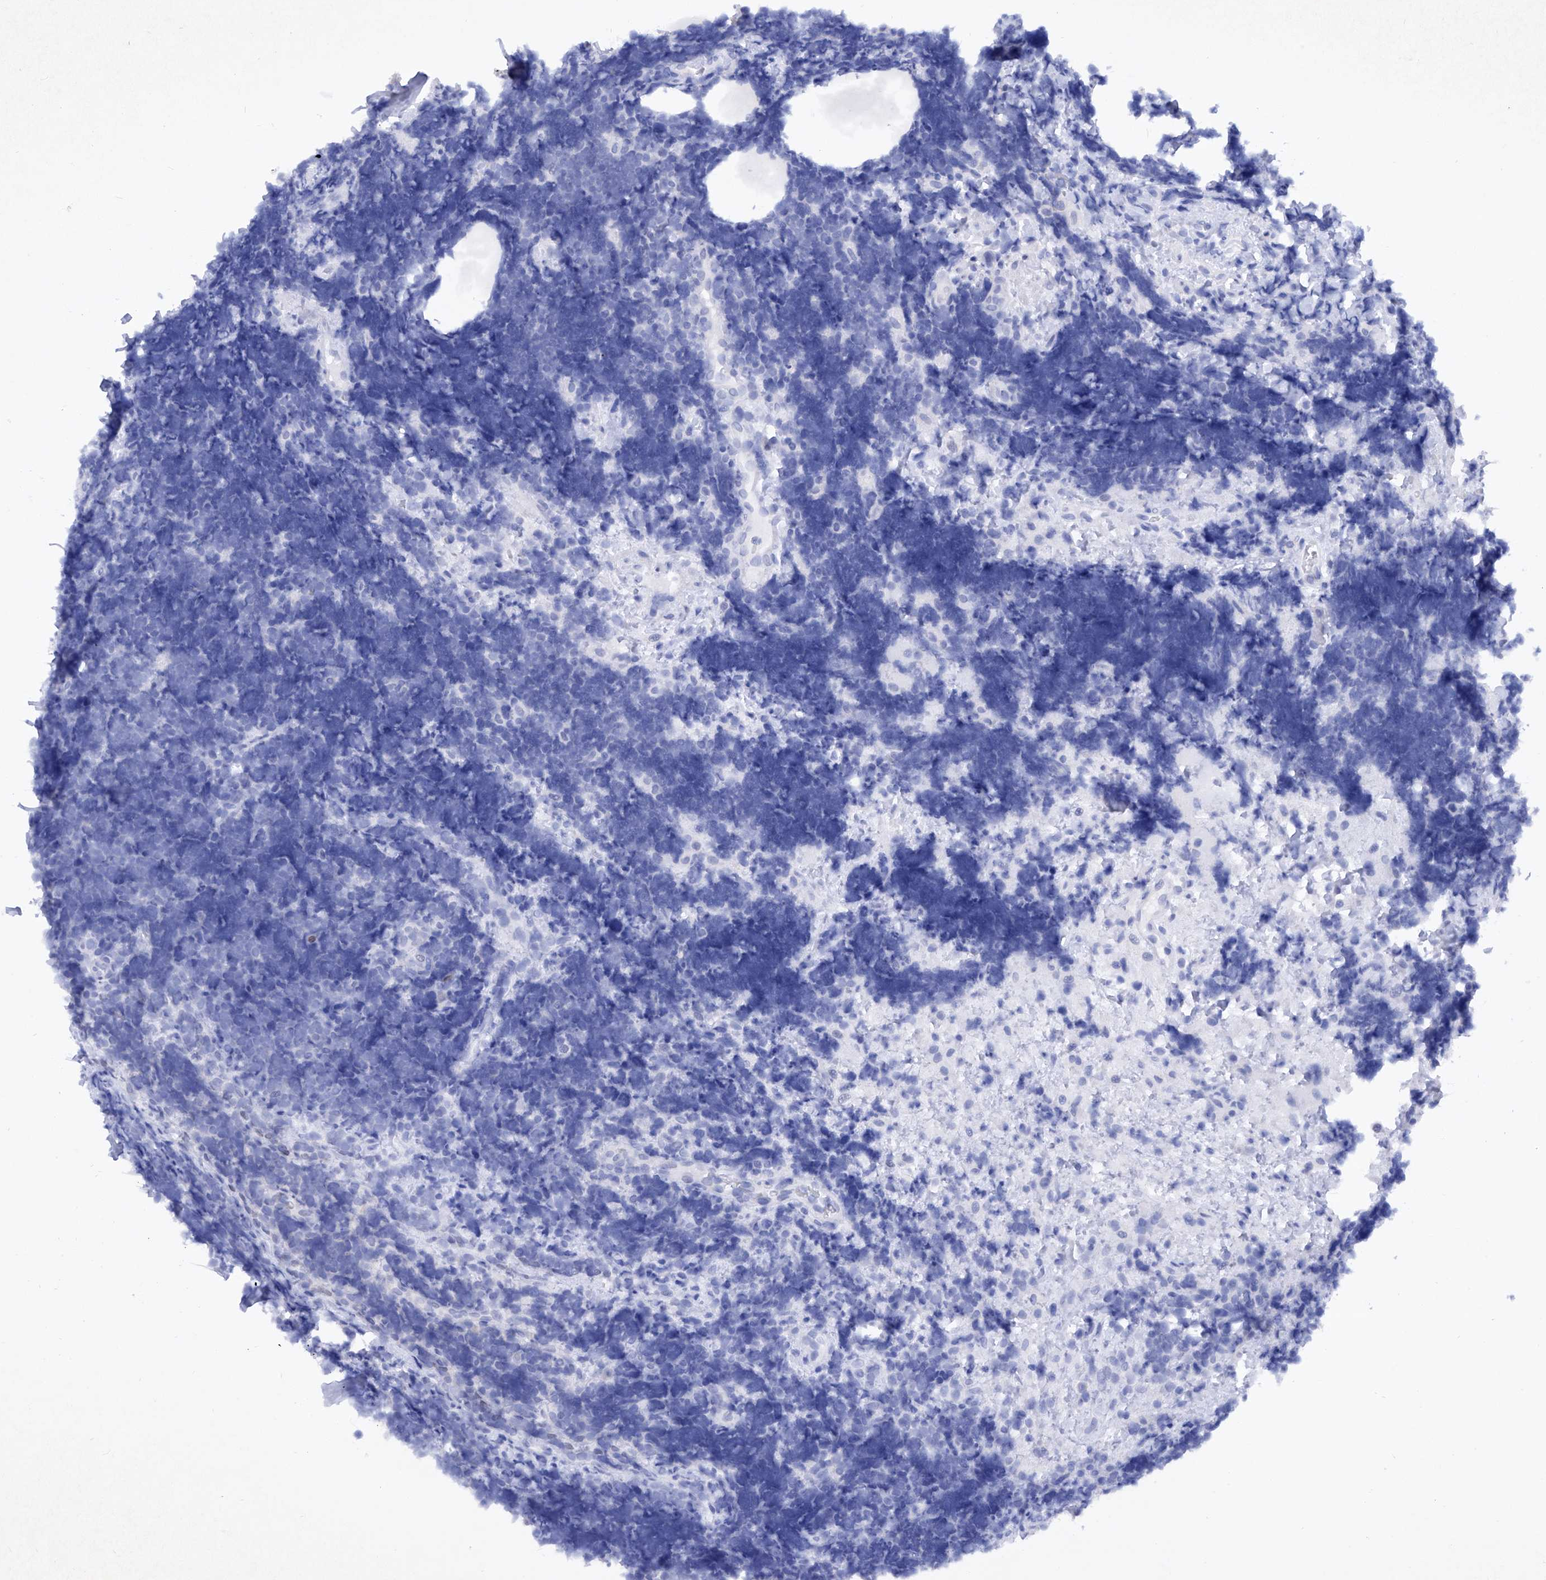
{"staining": {"intensity": "negative", "quantity": "none", "location": "none"}, "tissue": "lymphoma", "cell_type": "Tumor cells", "image_type": "cancer", "snomed": [{"axis": "morphology", "description": "Malignant lymphoma, non-Hodgkin's type, High grade"}, {"axis": "topography", "description": "Lymph node"}], "caption": "DAB (3,3'-diaminobenzidine) immunohistochemical staining of high-grade malignant lymphoma, non-Hodgkin's type demonstrates no significant expression in tumor cells.", "gene": "BARX2", "patient": {"sex": "male", "age": 13}}